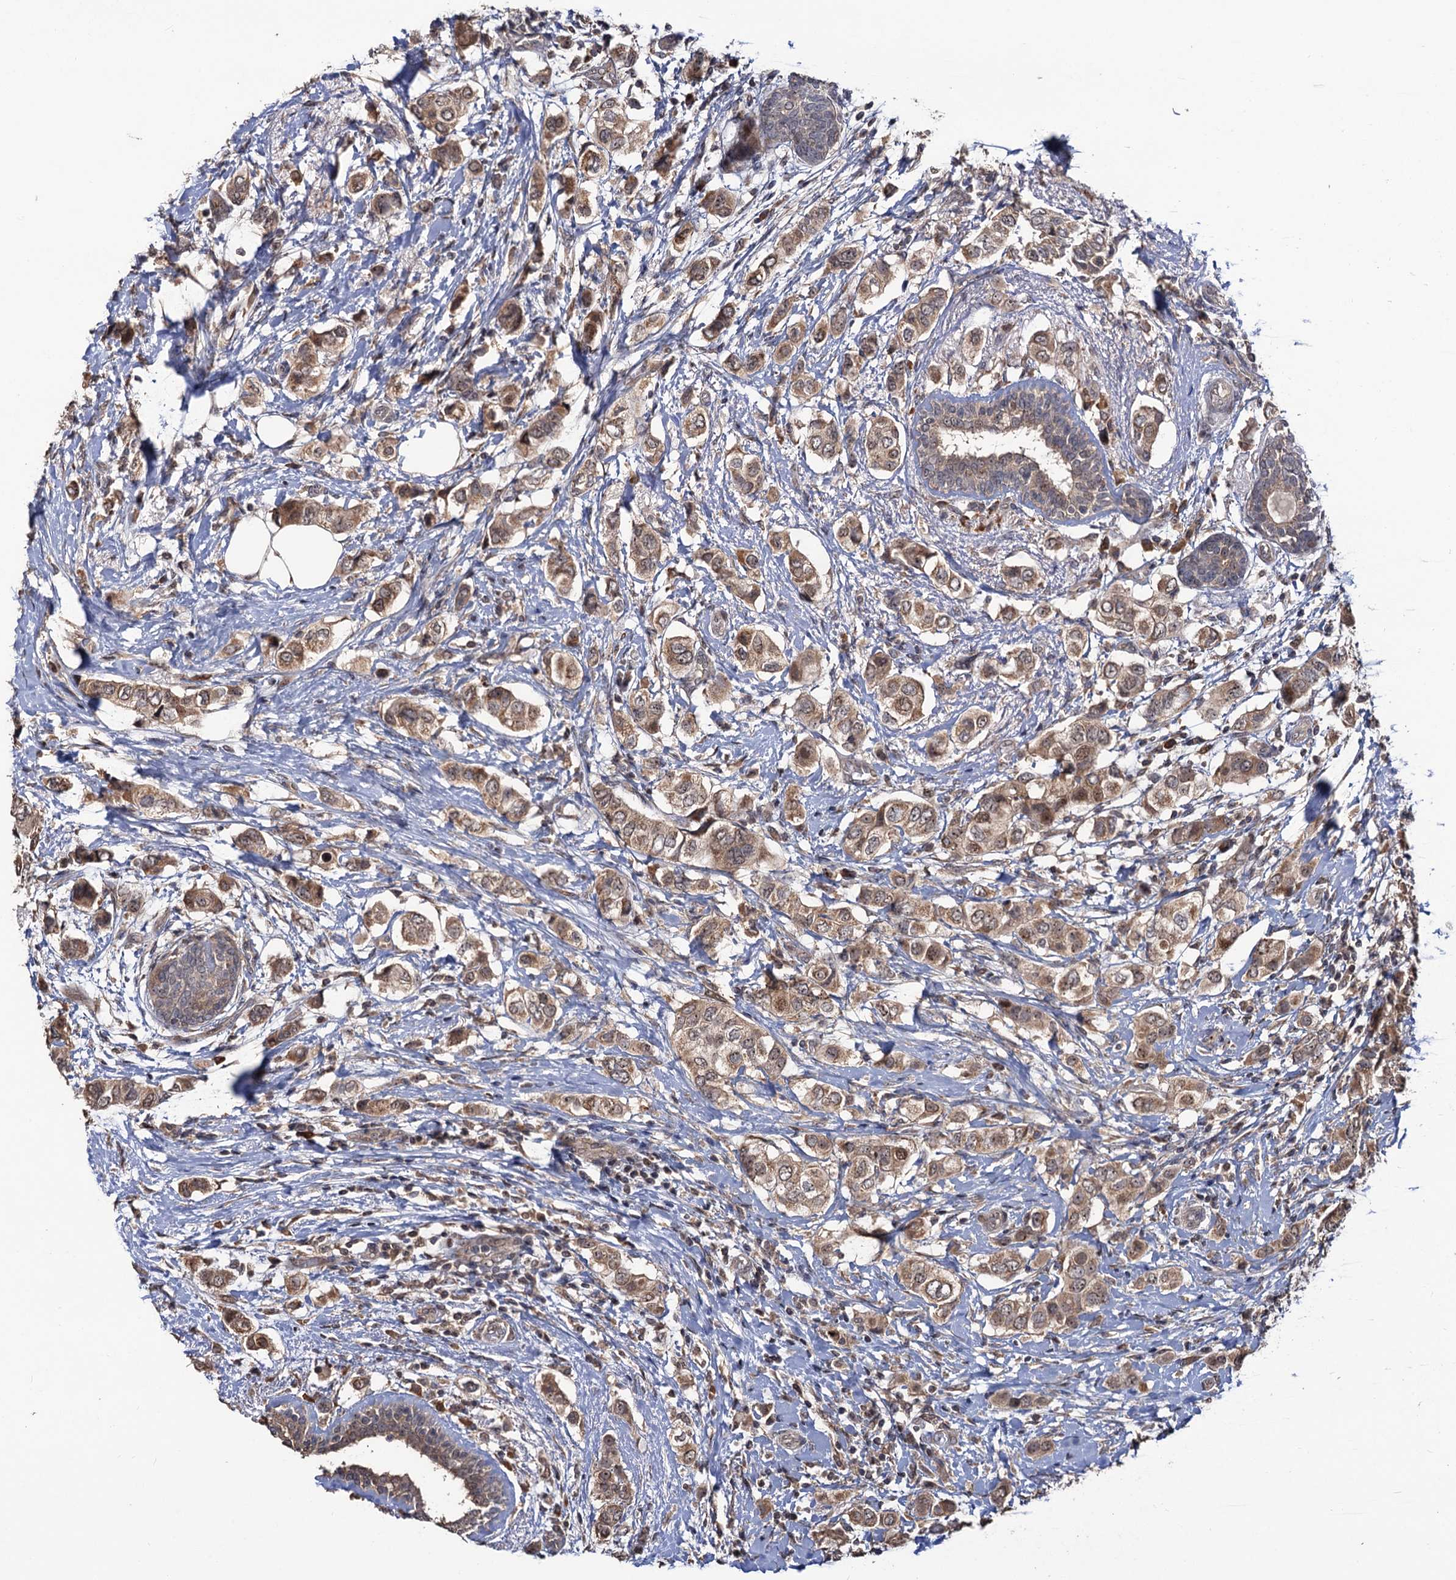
{"staining": {"intensity": "weak", "quantity": ">75%", "location": "cytoplasmic/membranous"}, "tissue": "breast cancer", "cell_type": "Tumor cells", "image_type": "cancer", "snomed": [{"axis": "morphology", "description": "Lobular carcinoma"}, {"axis": "topography", "description": "Breast"}], "caption": "Lobular carcinoma (breast) was stained to show a protein in brown. There is low levels of weak cytoplasmic/membranous positivity in about >75% of tumor cells.", "gene": "LRRC63", "patient": {"sex": "female", "age": 51}}